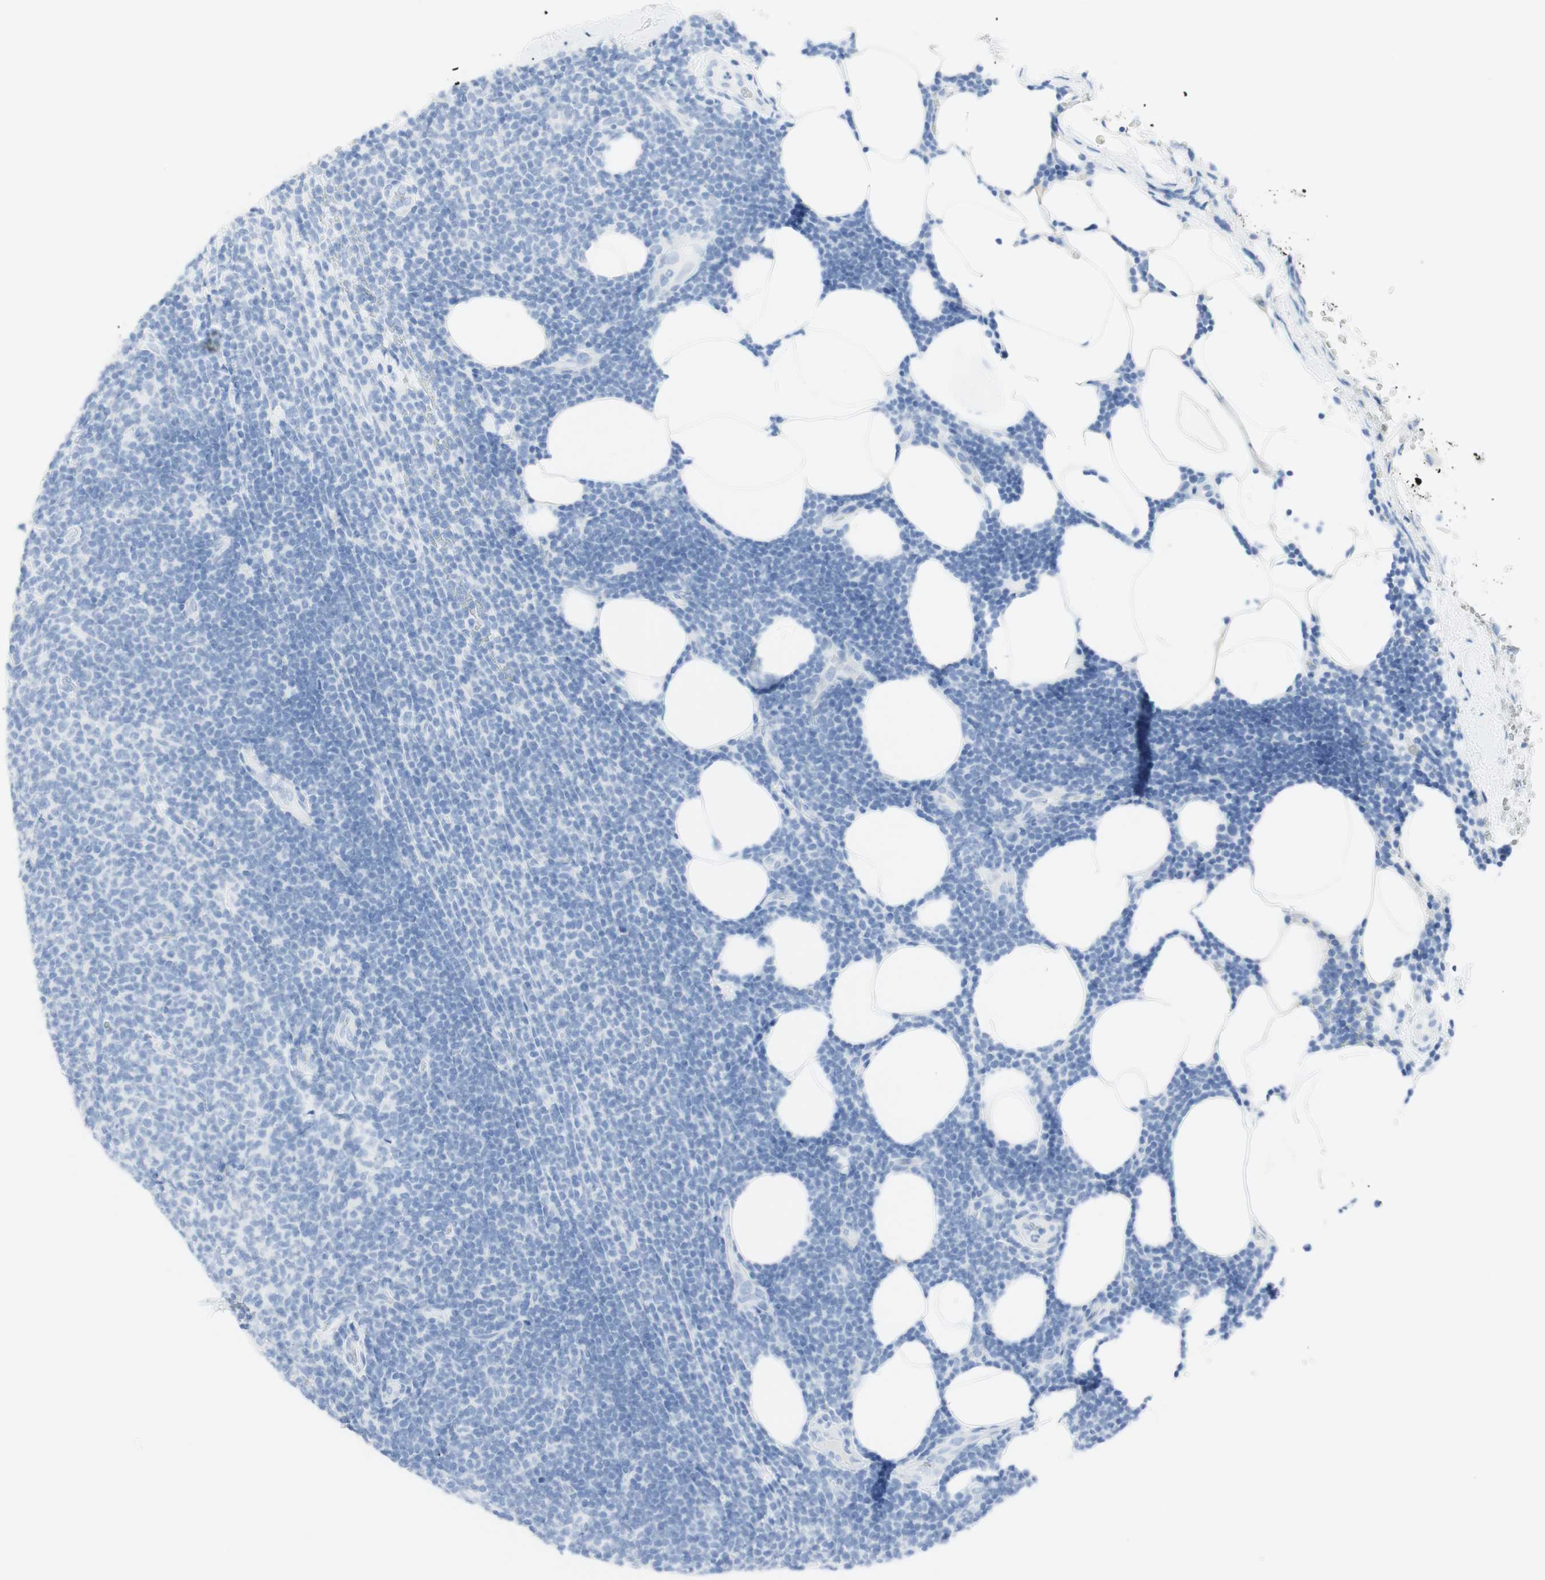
{"staining": {"intensity": "negative", "quantity": "none", "location": "none"}, "tissue": "lymphoma", "cell_type": "Tumor cells", "image_type": "cancer", "snomed": [{"axis": "morphology", "description": "Malignant lymphoma, non-Hodgkin's type, Low grade"}, {"axis": "topography", "description": "Lymph node"}], "caption": "Tumor cells are negative for brown protein staining in lymphoma.", "gene": "TPO", "patient": {"sex": "male", "age": 66}}